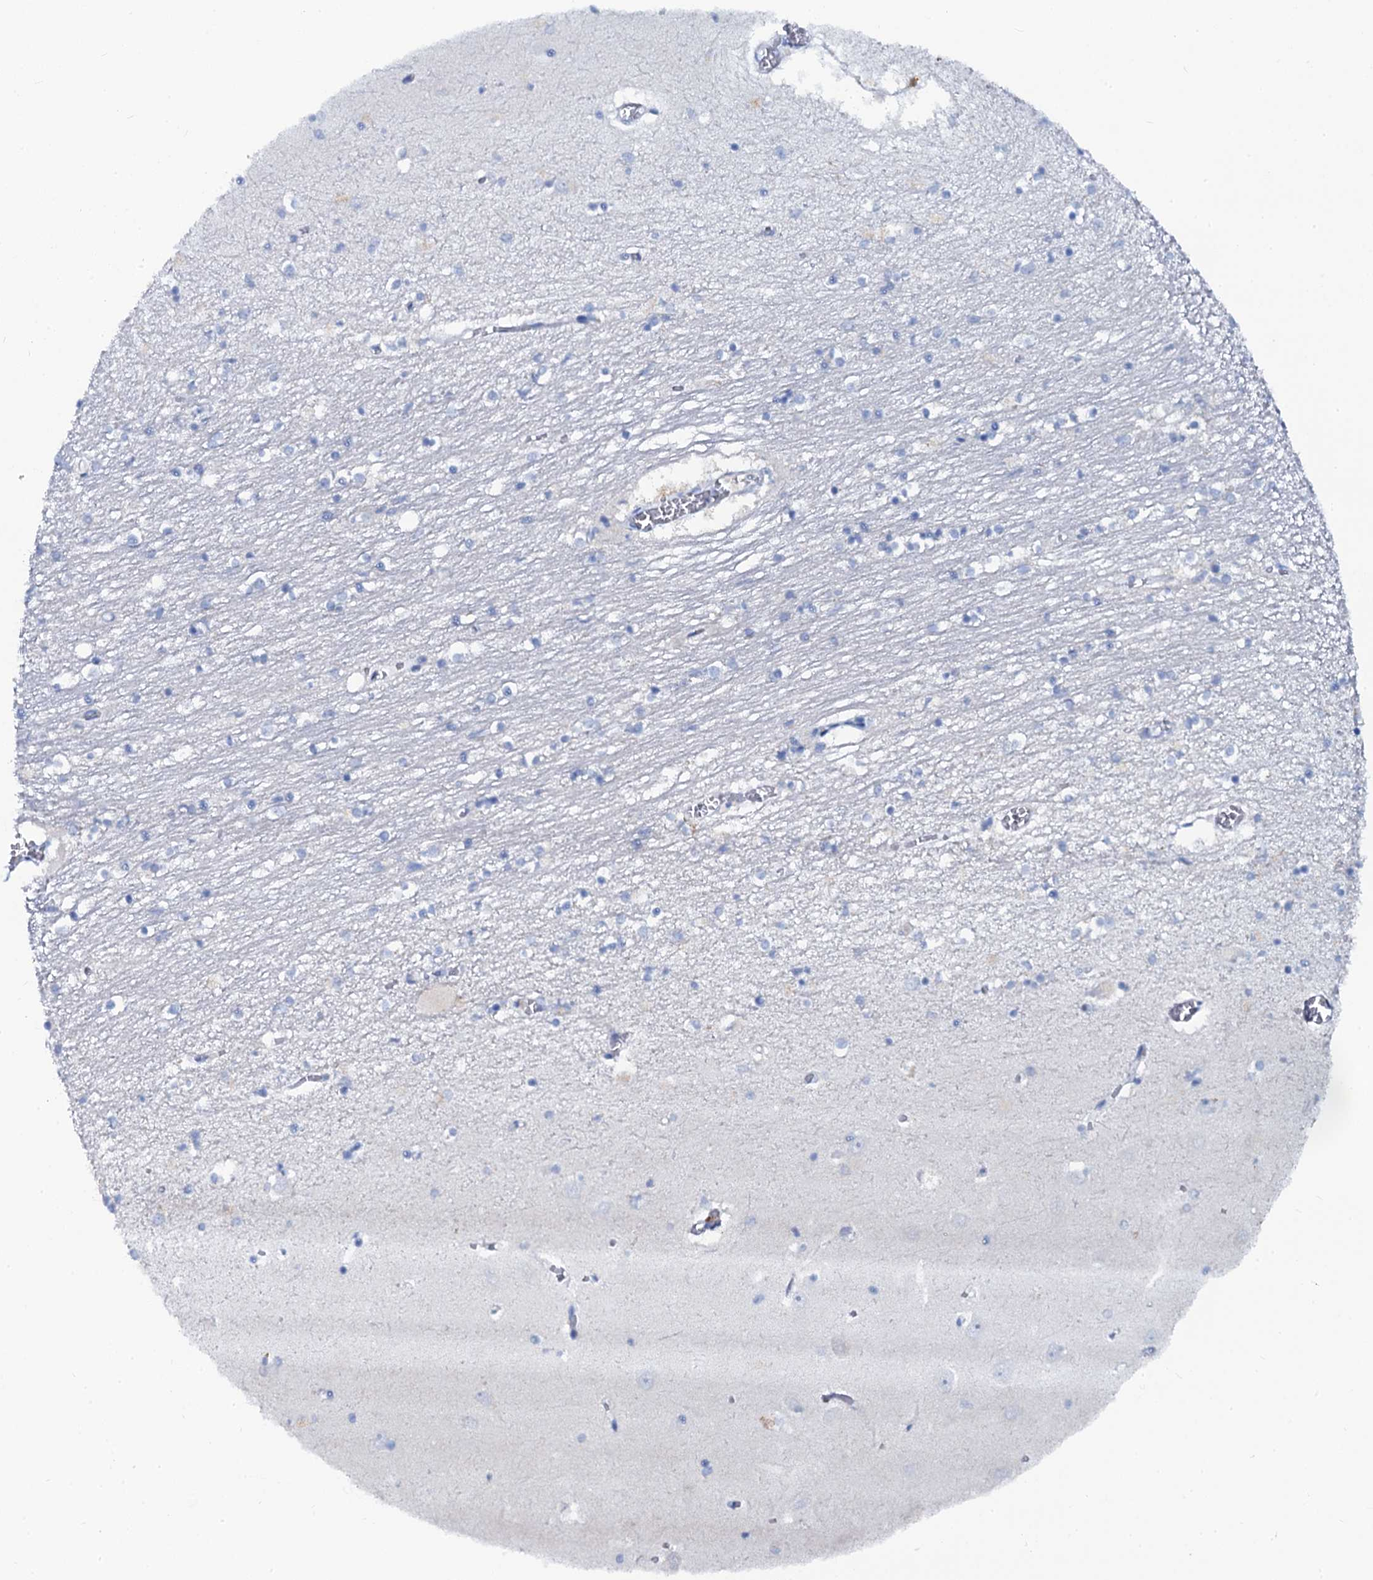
{"staining": {"intensity": "negative", "quantity": "none", "location": "none"}, "tissue": "hippocampus", "cell_type": "Glial cells", "image_type": "normal", "snomed": [{"axis": "morphology", "description": "Normal tissue, NOS"}, {"axis": "topography", "description": "Hippocampus"}], "caption": "High power microscopy image of an immunohistochemistry (IHC) image of normal hippocampus, revealing no significant expression in glial cells.", "gene": "OTOL1", "patient": {"sex": "male", "age": 70}}